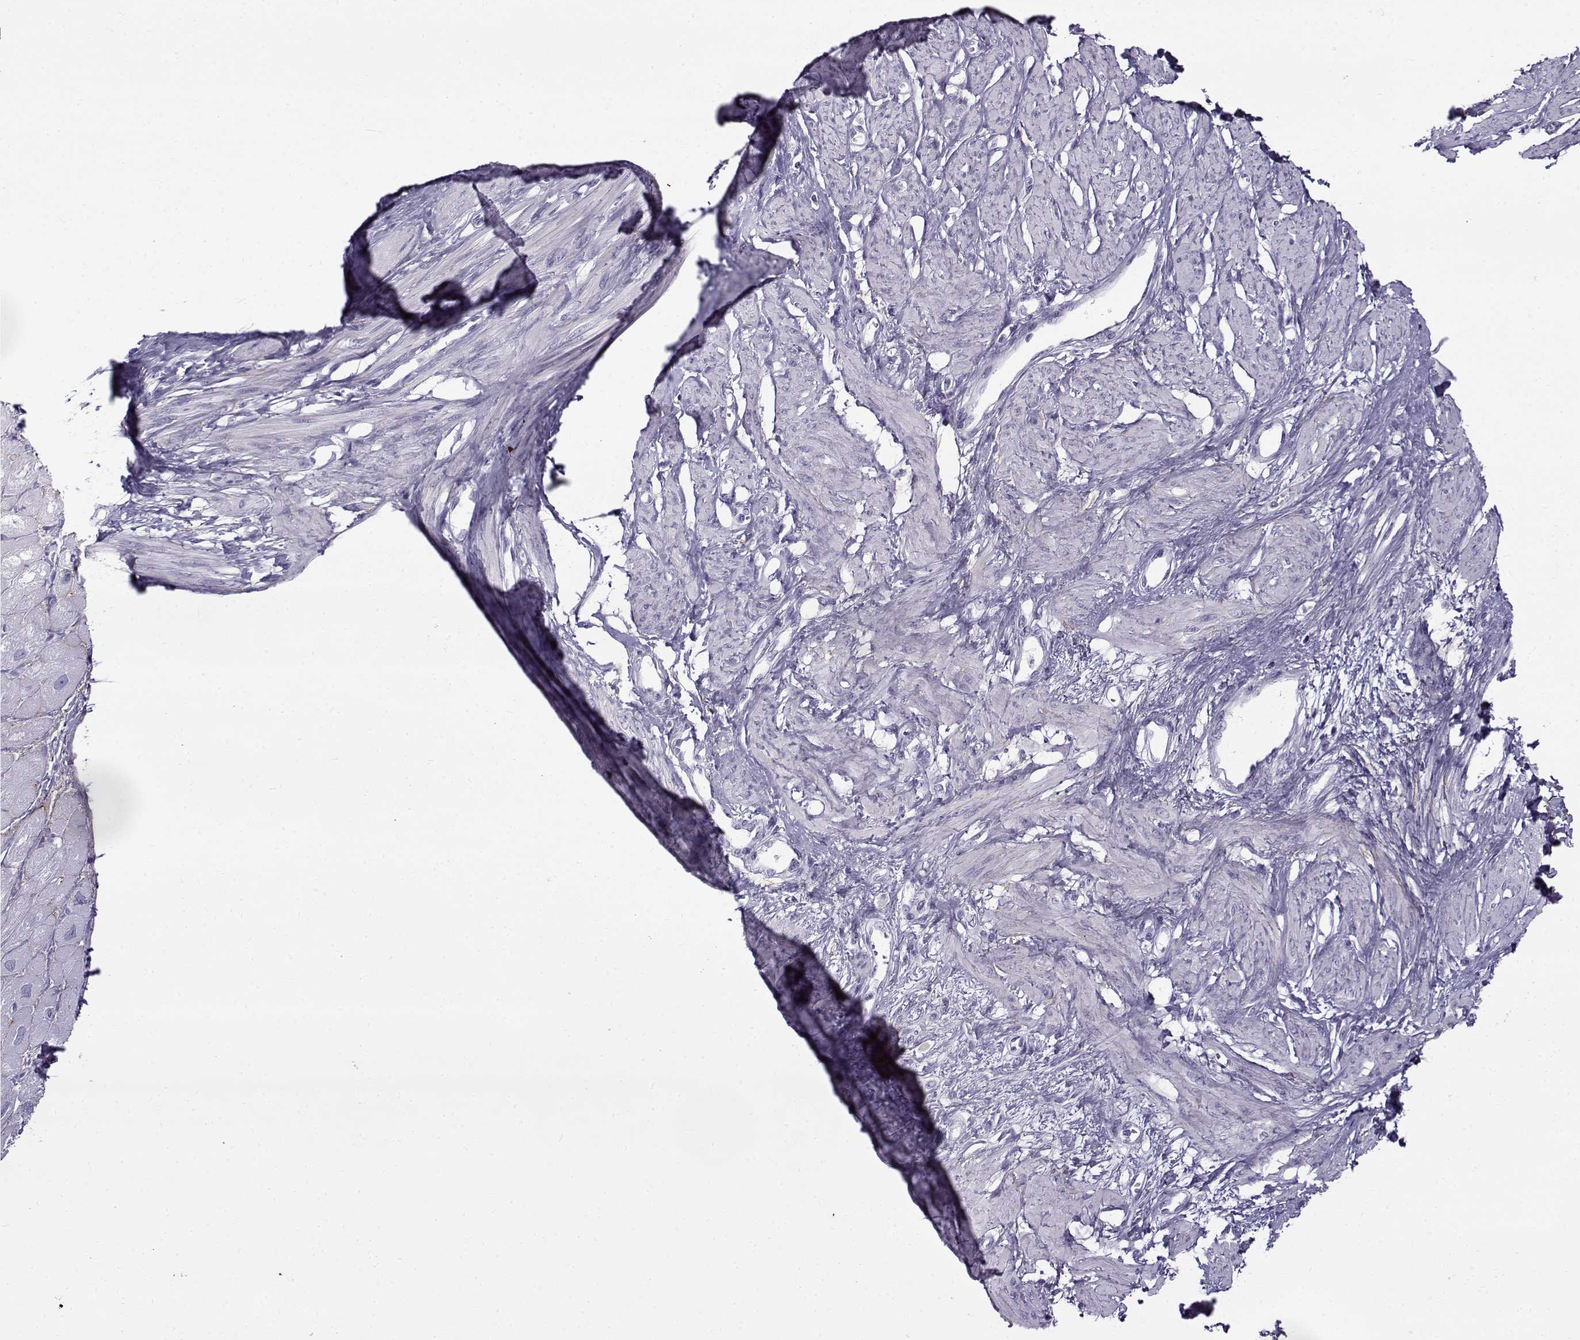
{"staining": {"intensity": "negative", "quantity": "none", "location": "none"}, "tissue": "smooth muscle", "cell_type": "Smooth muscle cells", "image_type": "normal", "snomed": [{"axis": "morphology", "description": "Normal tissue, NOS"}, {"axis": "topography", "description": "Smooth muscle"}, {"axis": "topography", "description": "Uterus"}], "caption": "Unremarkable smooth muscle was stained to show a protein in brown. There is no significant positivity in smooth muscle cells. (DAB (3,3'-diaminobenzidine) immunohistochemistry, high magnification).", "gene": "GTSF1L", "patient": {"sex": "female", "age": 39}}